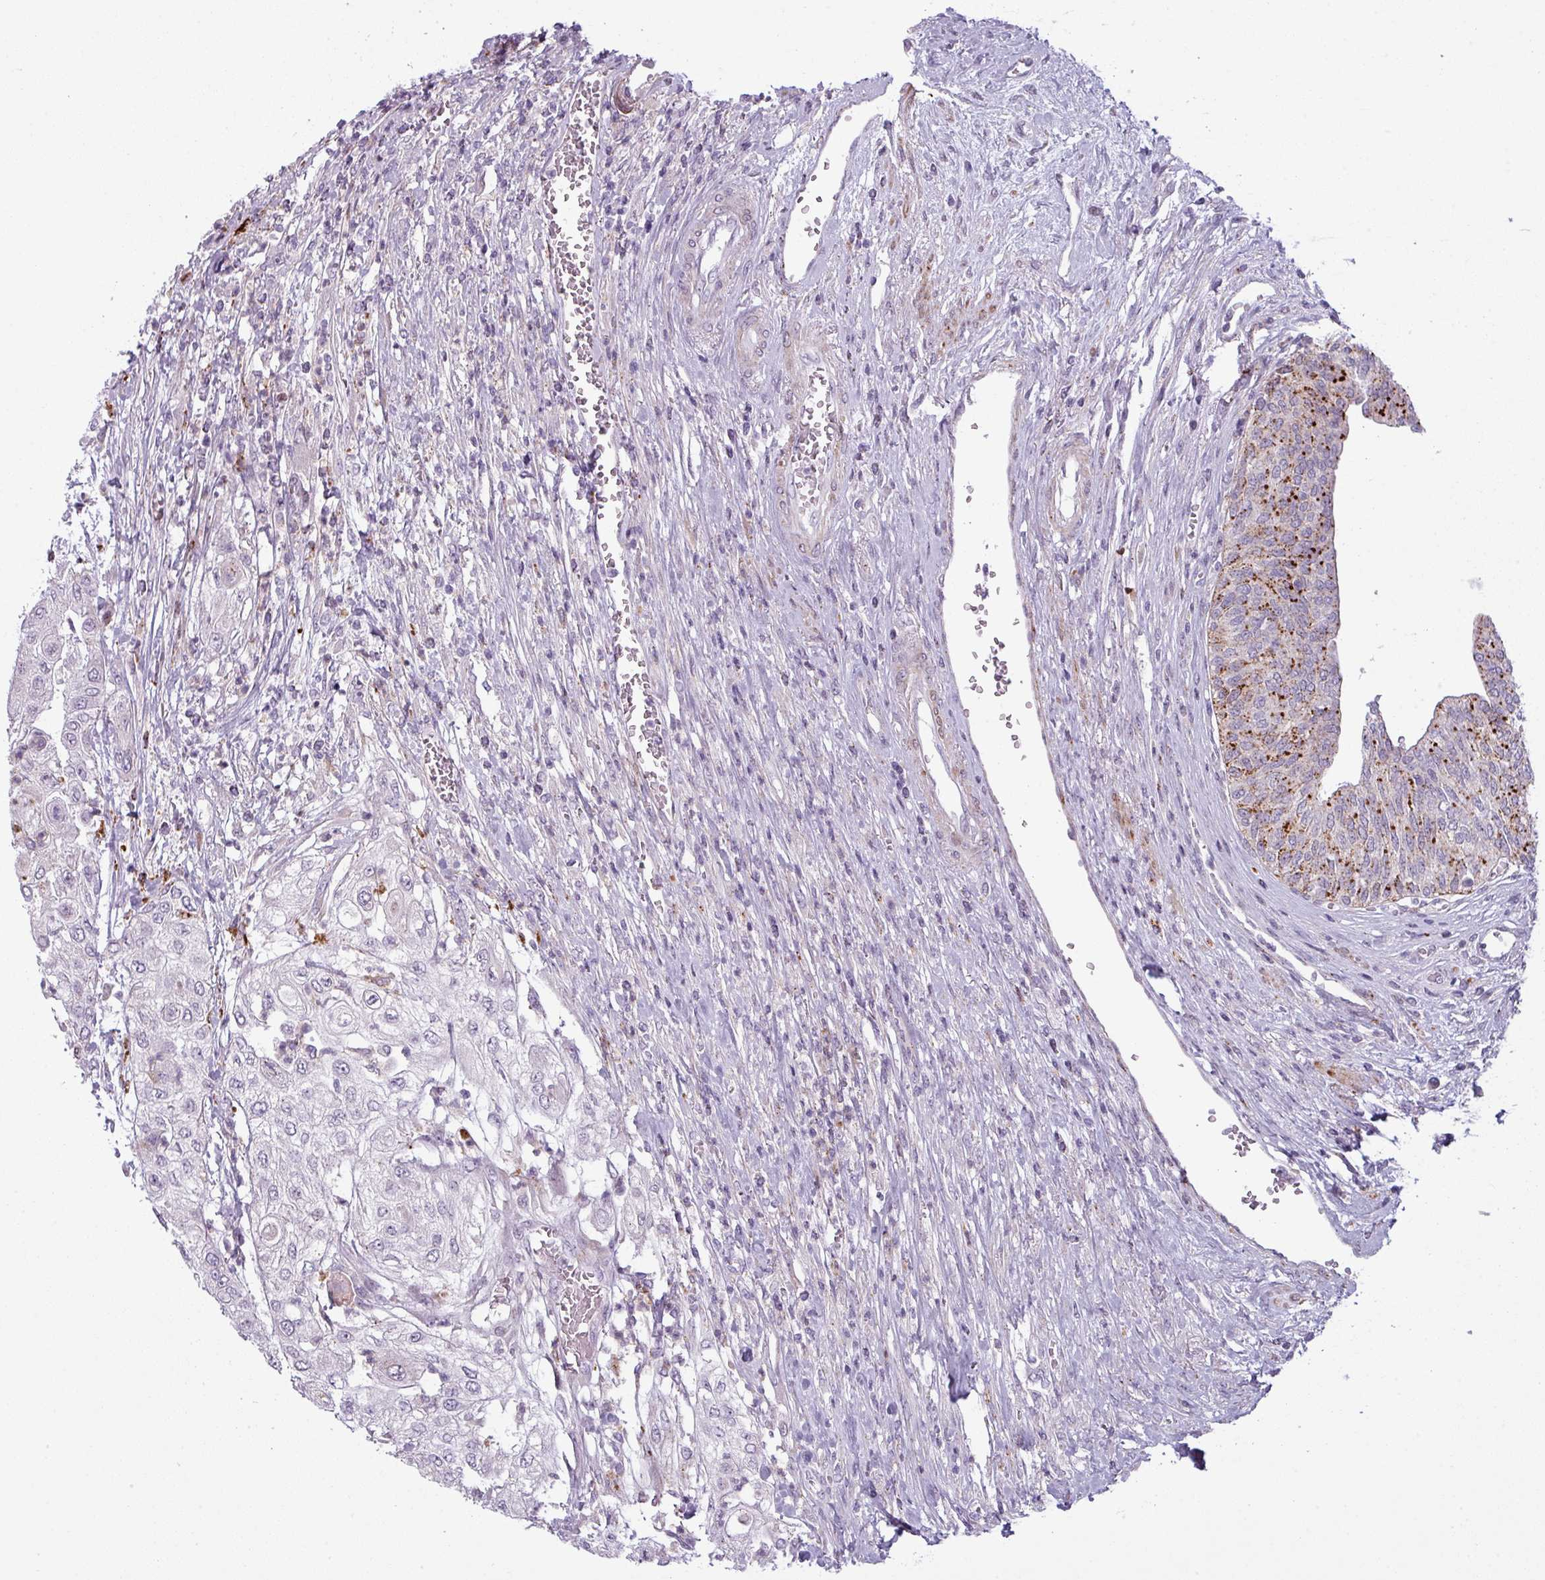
{"staining": {"intensity": "negative", "quantity": "none", "location": "none"}, "tissue": "urothelial cancer", "cell_type": "Tumor cells", "image_type": "cancer", "snomed": [{"axis": "morphology", "description": "Urothelial carcinoma, High grade"}, {"axis": "topography", "description": "Urinary bladder"}], "caption": "The photomicrograph reveals no significant expression in tumor cells of urothelial carcinoma (high-grade).", "gene": "MAP7D2", "patient": {"sex": "female", "age": 79}}